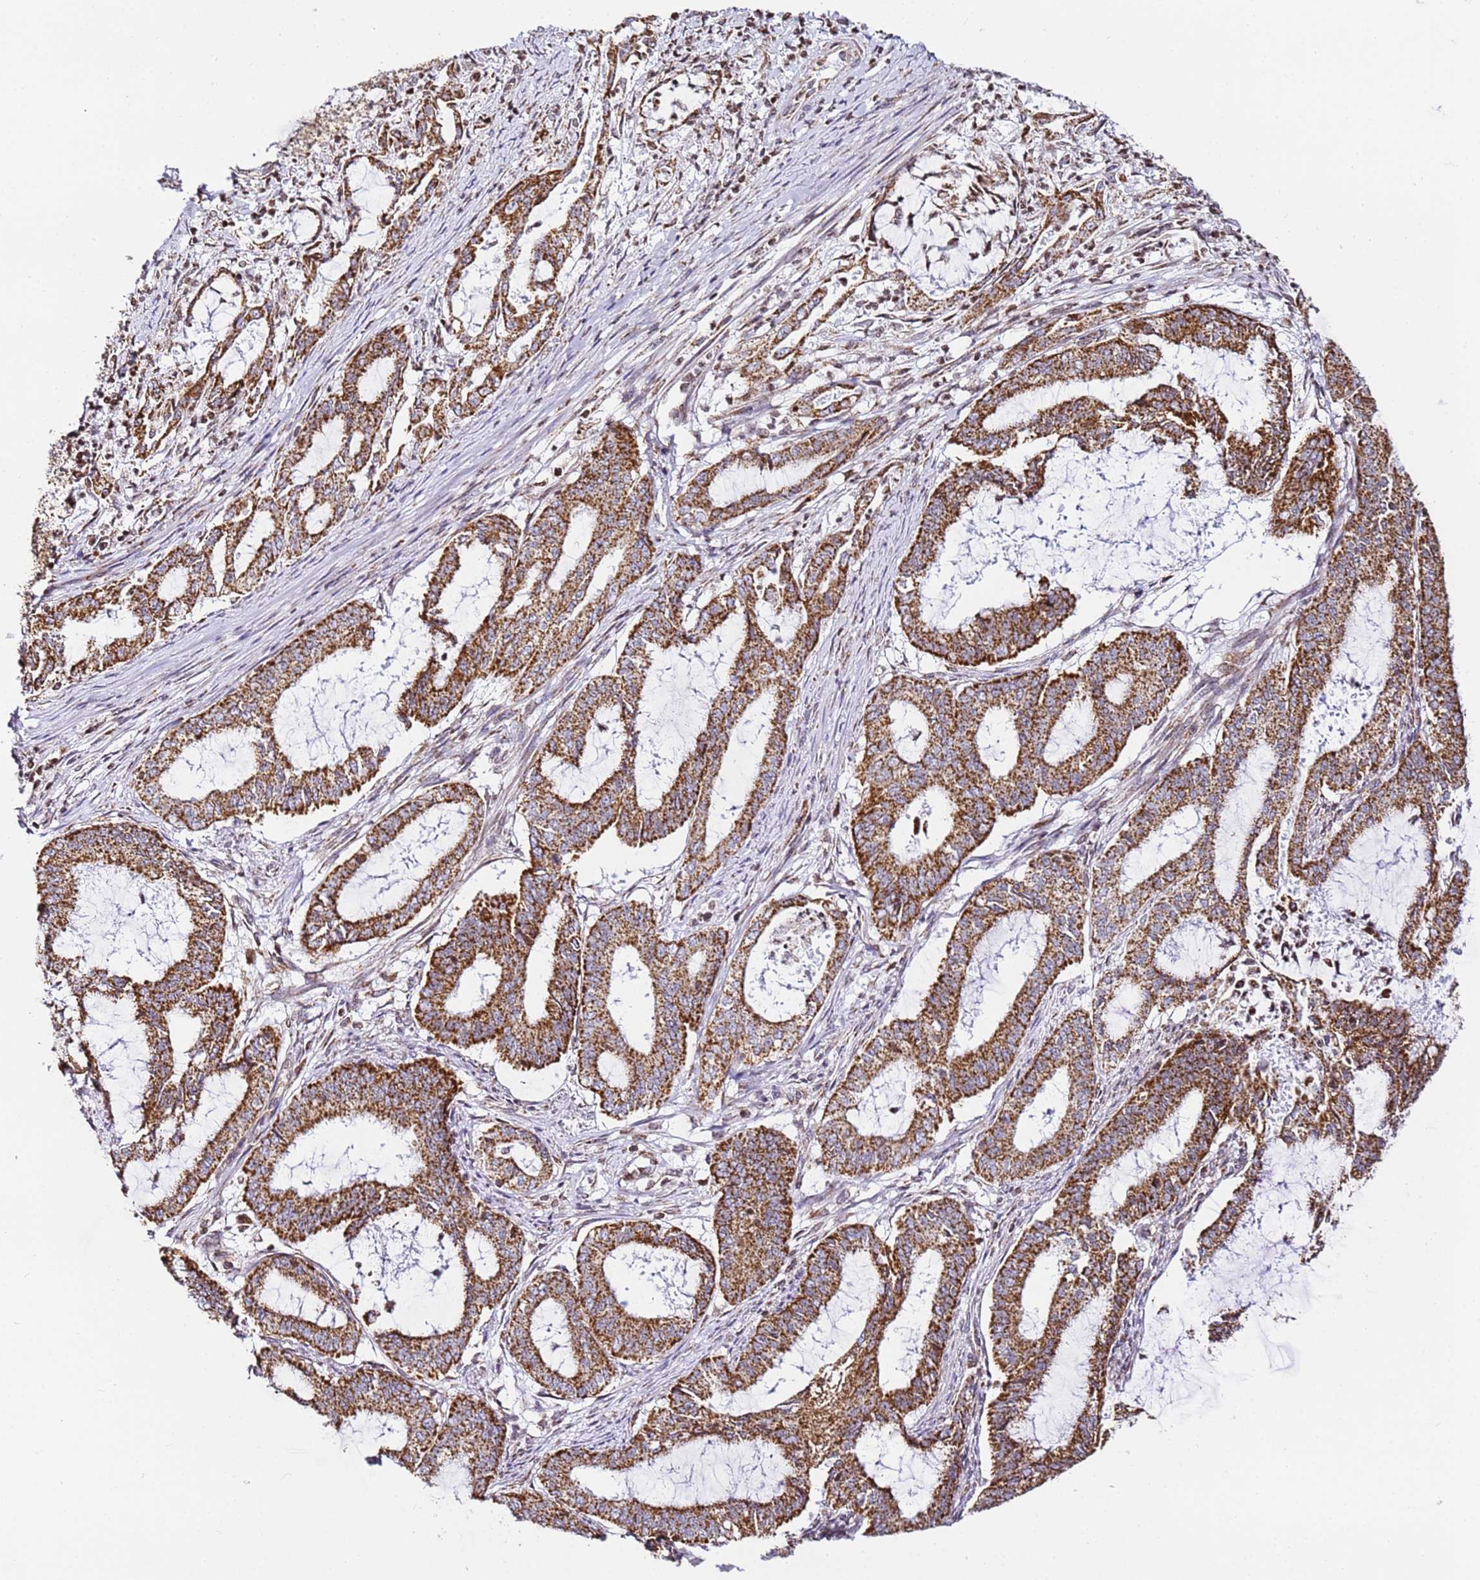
{"staining": {"intensity": "strong", "quantity": ">75%", "location": "cytoplasmic/membranous"}, "tissue": "endometrial cancer", "cell_type": "Tumor cells", "image_type": "cancer", "snomed": [{"axis": "morphology", "description": "Adenocarcinoma, NOS"}, {"axis": "topography", "description": "Endometrium"}], "caption": "This micrograph shows immunohistochemistry staining of human endometrial cancer, with high strong cytoplasmic/membranous expression in approximately >75% of tumor cells.", "gene": "HSPE1", "patient": {"sex": "female", "age": 51}}